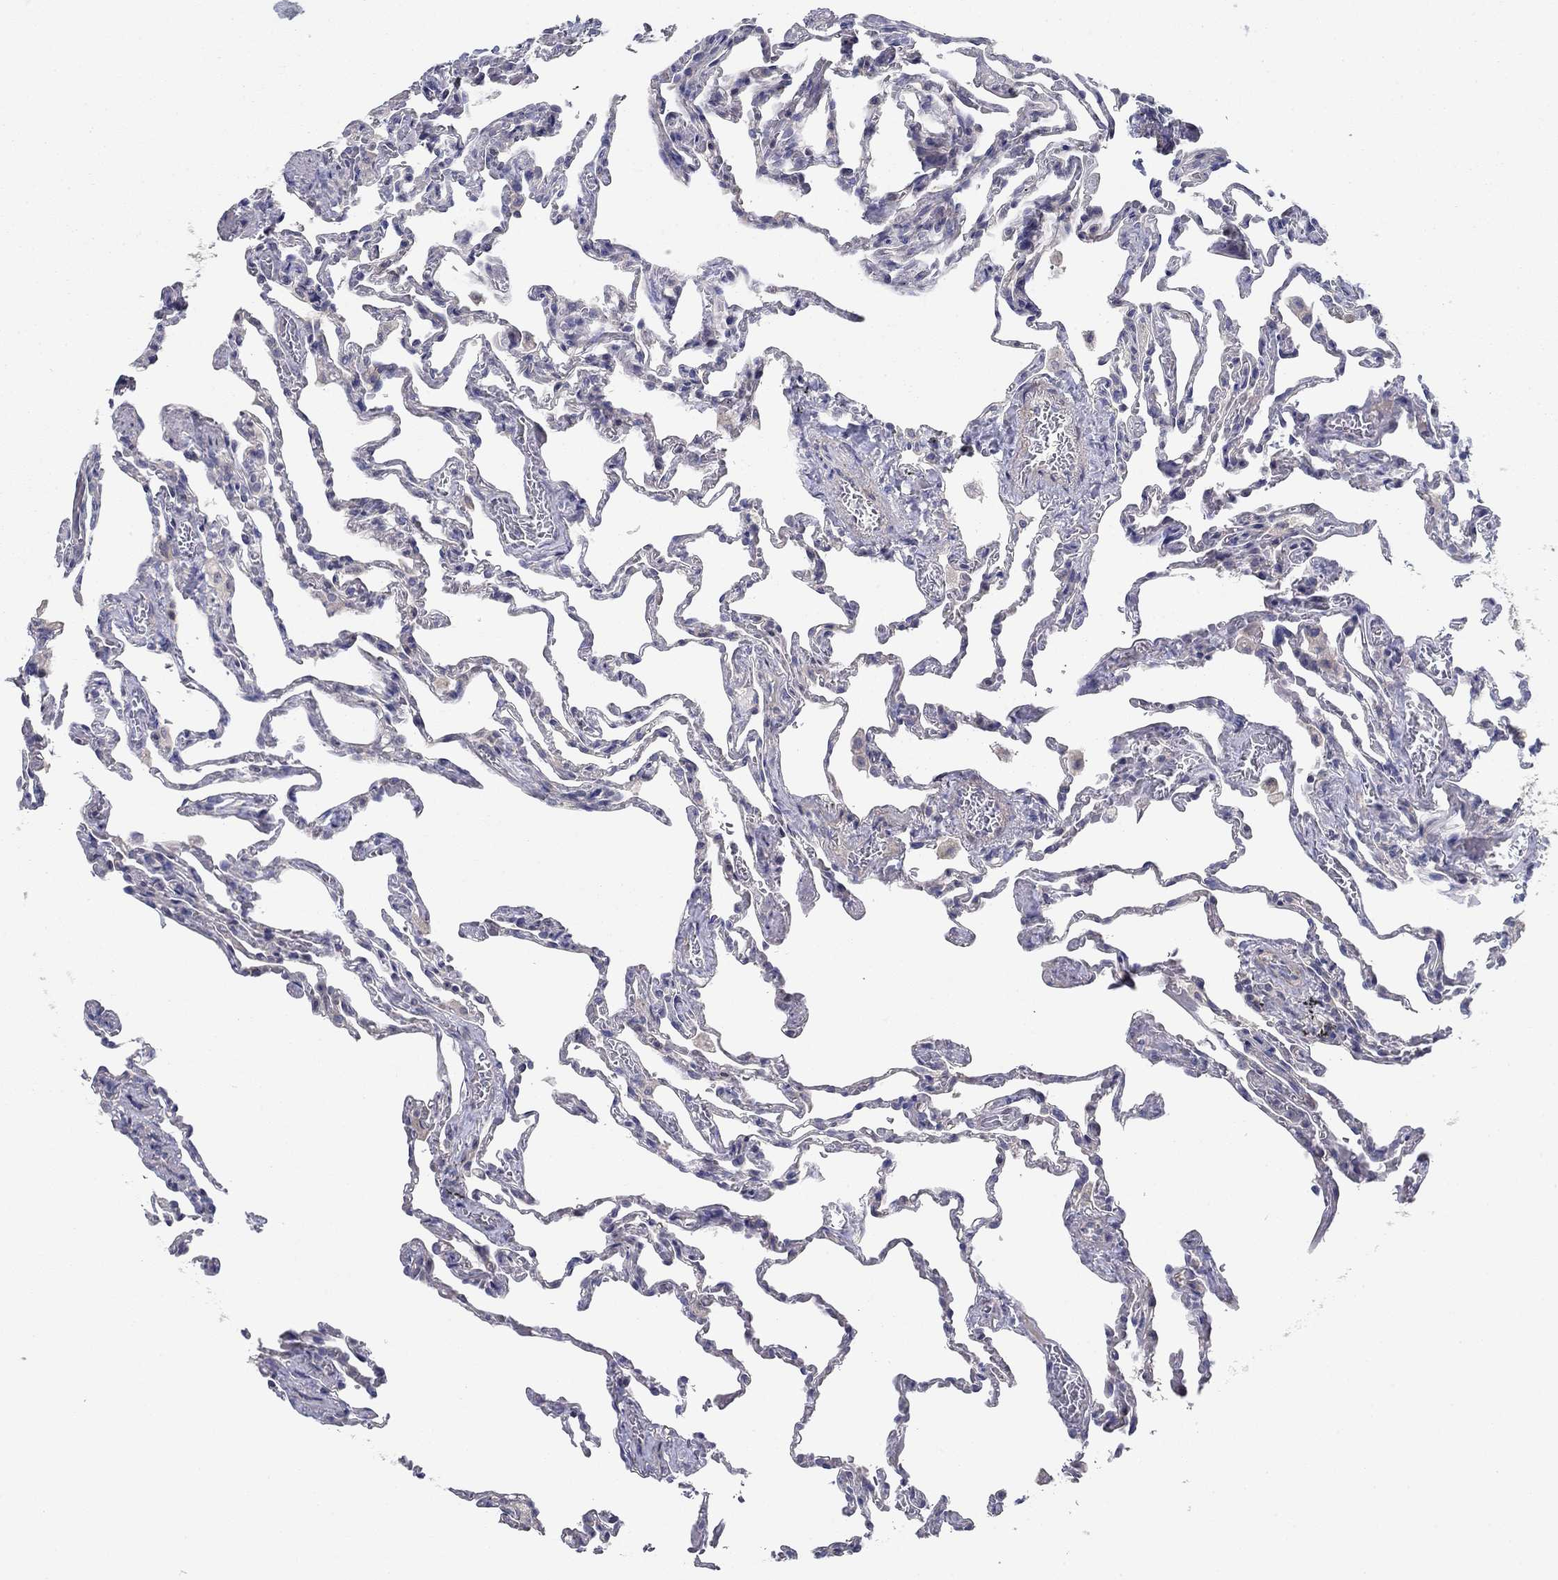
{"staining": {"intensity": "negative", "quantity": "none", "location": "none"}, "tissue": "lung", "cell_type": "Alveolar cells", "image_type": "normal", "snomed": [{"axis": "morphology", "description": "Normal tissue, NOS"}, {"axis": "topography", "description": "Lung"}], "caption": "DAB immunohistochemical staining of benign human lung reveals no significant positivity in alveolar cells.", "gene": "GRK7", "patient": {"sex": "female", "age": 43}}